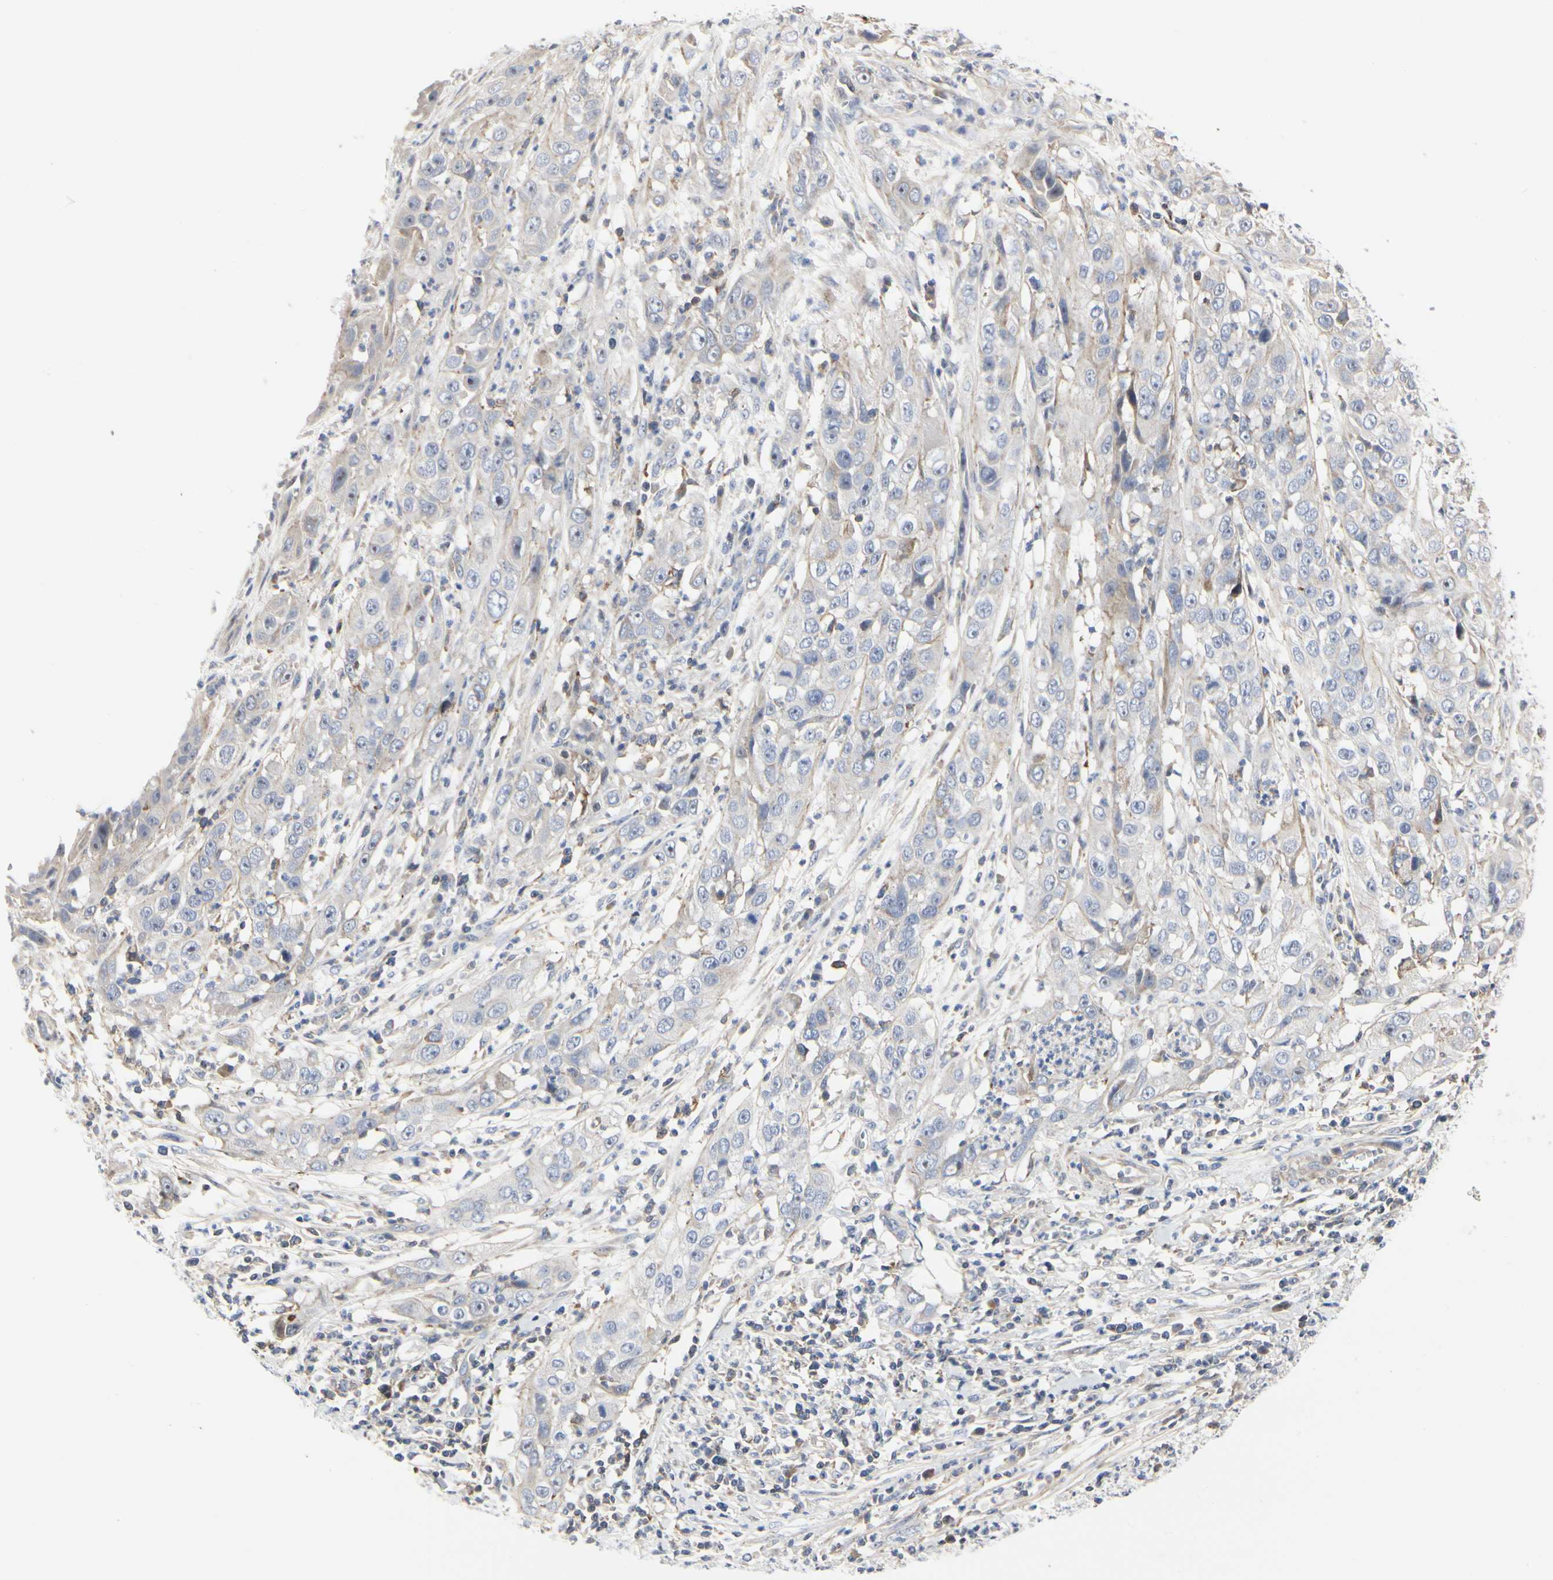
{"staining": {"intensity": "weak", "quantity": "<25%", "location": "cytoplasmic/membranous"}, "tissue": "cervical cancer", "cell_type": "Tumor cells", "image_type": "cancer", "snomed": [{"axis": "morphology", "description": "Squamous cell carcinoma, NOS"}, {"axis": "topography", "description": "Cervix"}], "caption": "Protein analysis of cervical cancer (squamous cell carcinoma) shows no significant positivity in tumor cells.", "gene": "SHANK2", "patient": {"sex": "female", "age": 32}}